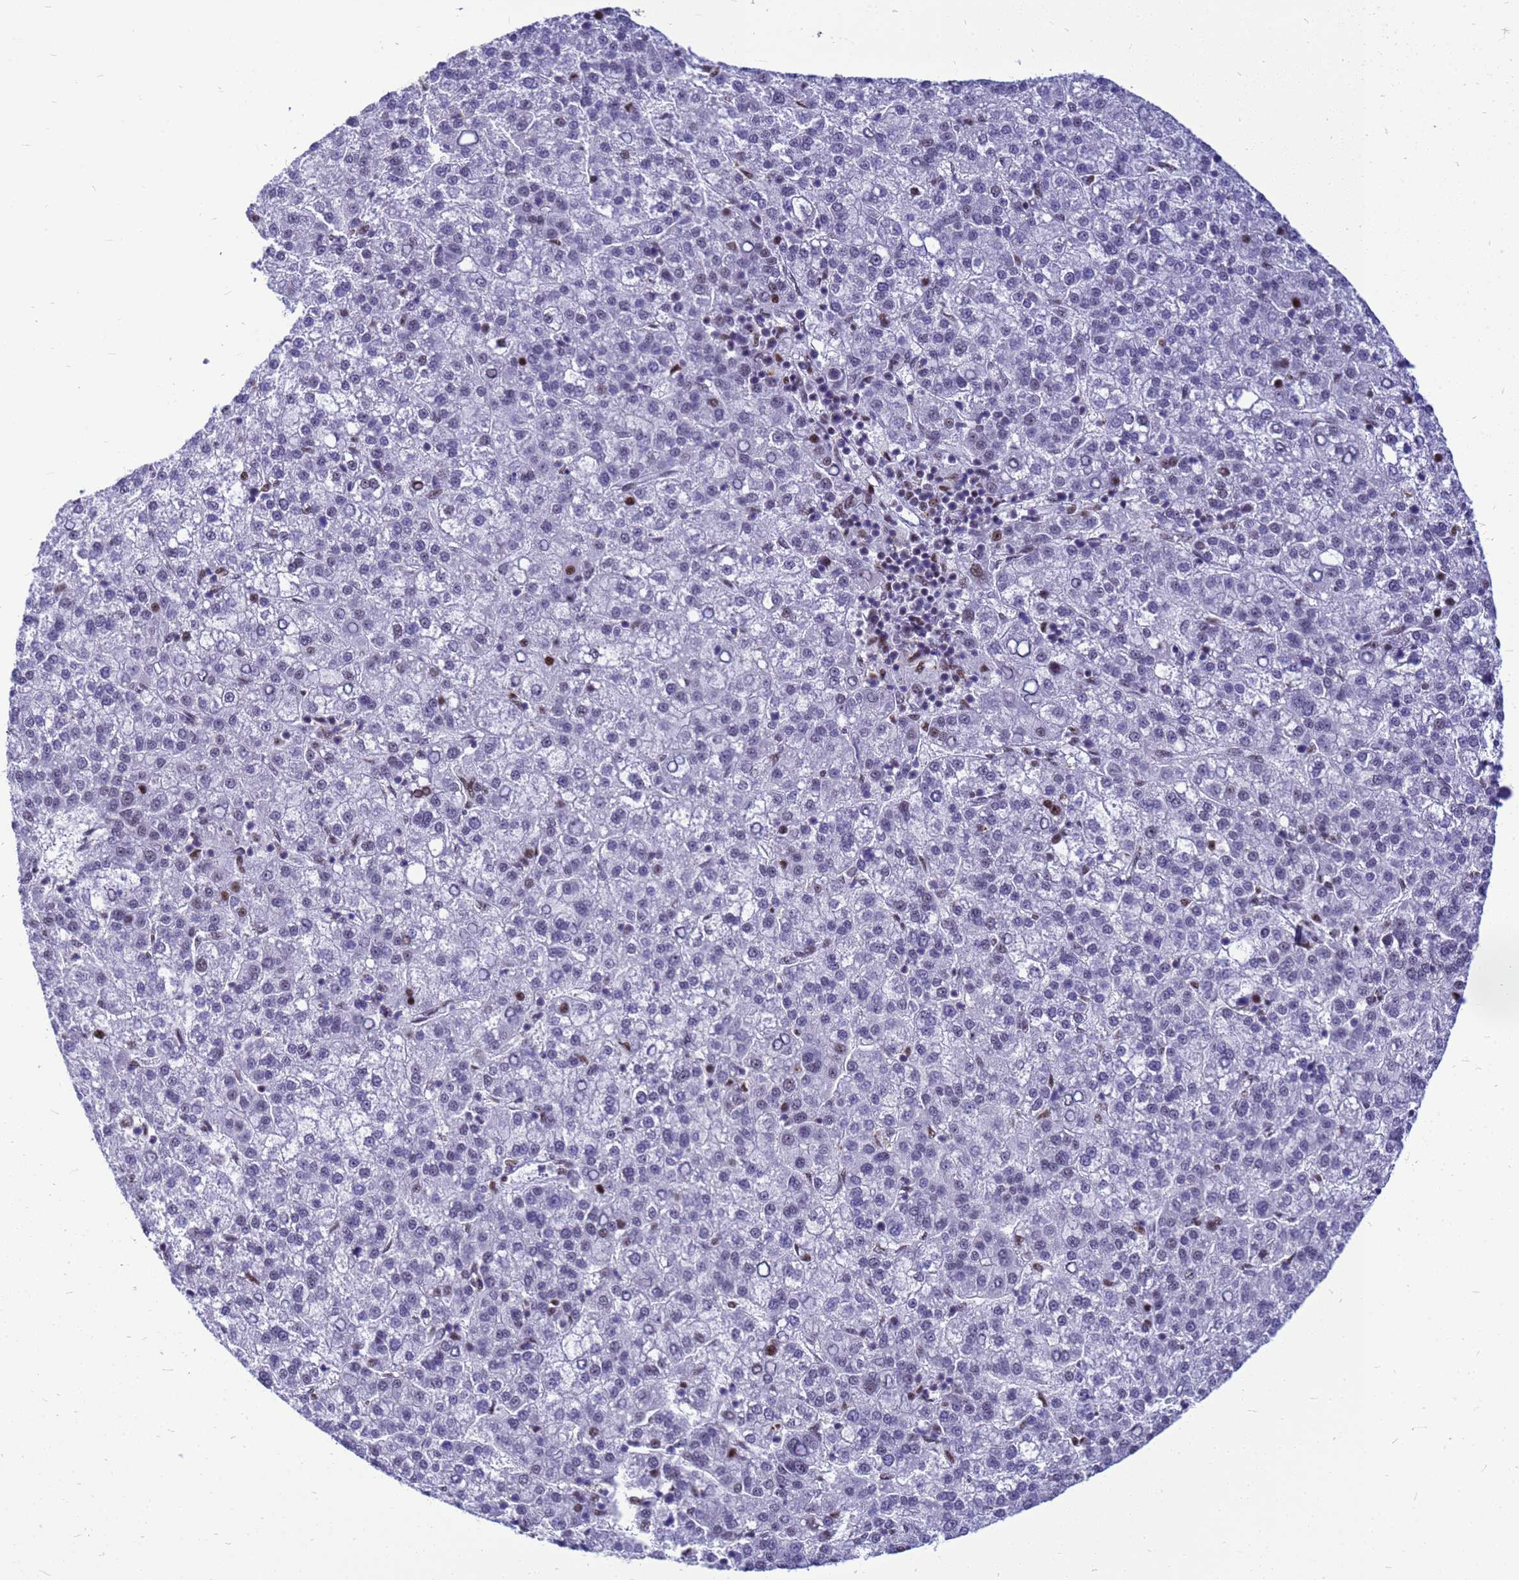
{"staining": {"intensity": "negative", "quantity": "none", "location": "none"}, "tissue": "liver cancer", "cell_type": "Tumor cells", "image_type": "cancer", "snomed": [{"axis": "morphology", "description": "Carcinoma, Hepatocellular, NOS"}, {"axis": "topography", "description": "Liver"}], "caption": "This is an immunohistochemistry (IHC) image of human liver cancer. There is no expression in tumor cells.", "gene": "SART3", "patient": {"sex": "female", "age": 58}}